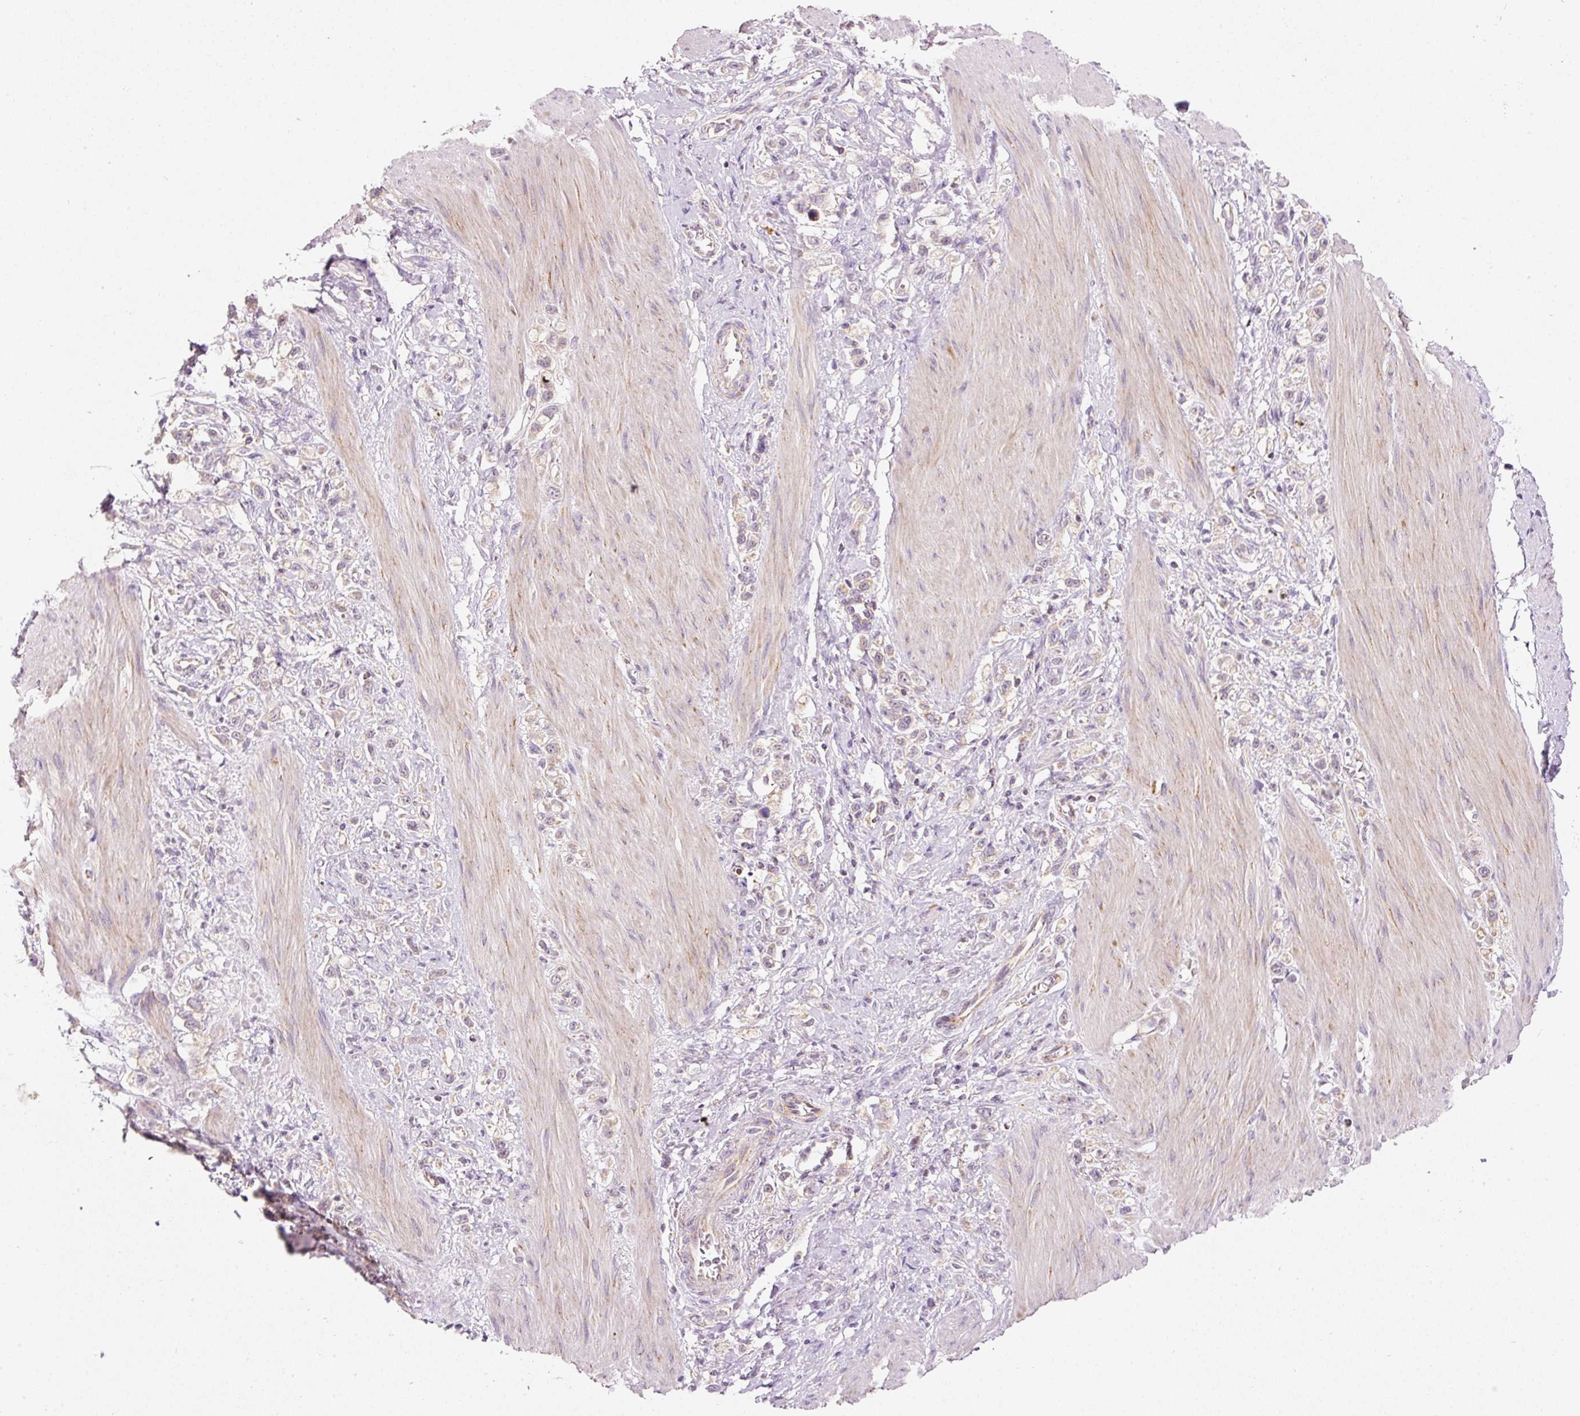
{"staining": {"intensity": "weak", "quantity": "25%-75%", "location": "cytoplasmic/membranous"}, "tissue": "stomach cancer", "cell_type": "Tumor cells", "image_type": "cancer", "snomed": [{"axis": "morphology", "description": "Adenocarcinoma, NOS"}, {"axis": "topography", "description": "Stomach"}], "caption": "DAB immunohistochemical staining of human adenocarcinoma (stomach) shows weak cytoplasmic/membranous protein expression in about 25%-75% of tumor cells.", "gene": "FAM78B", "patient": {"sex": "female", "age": 65}}